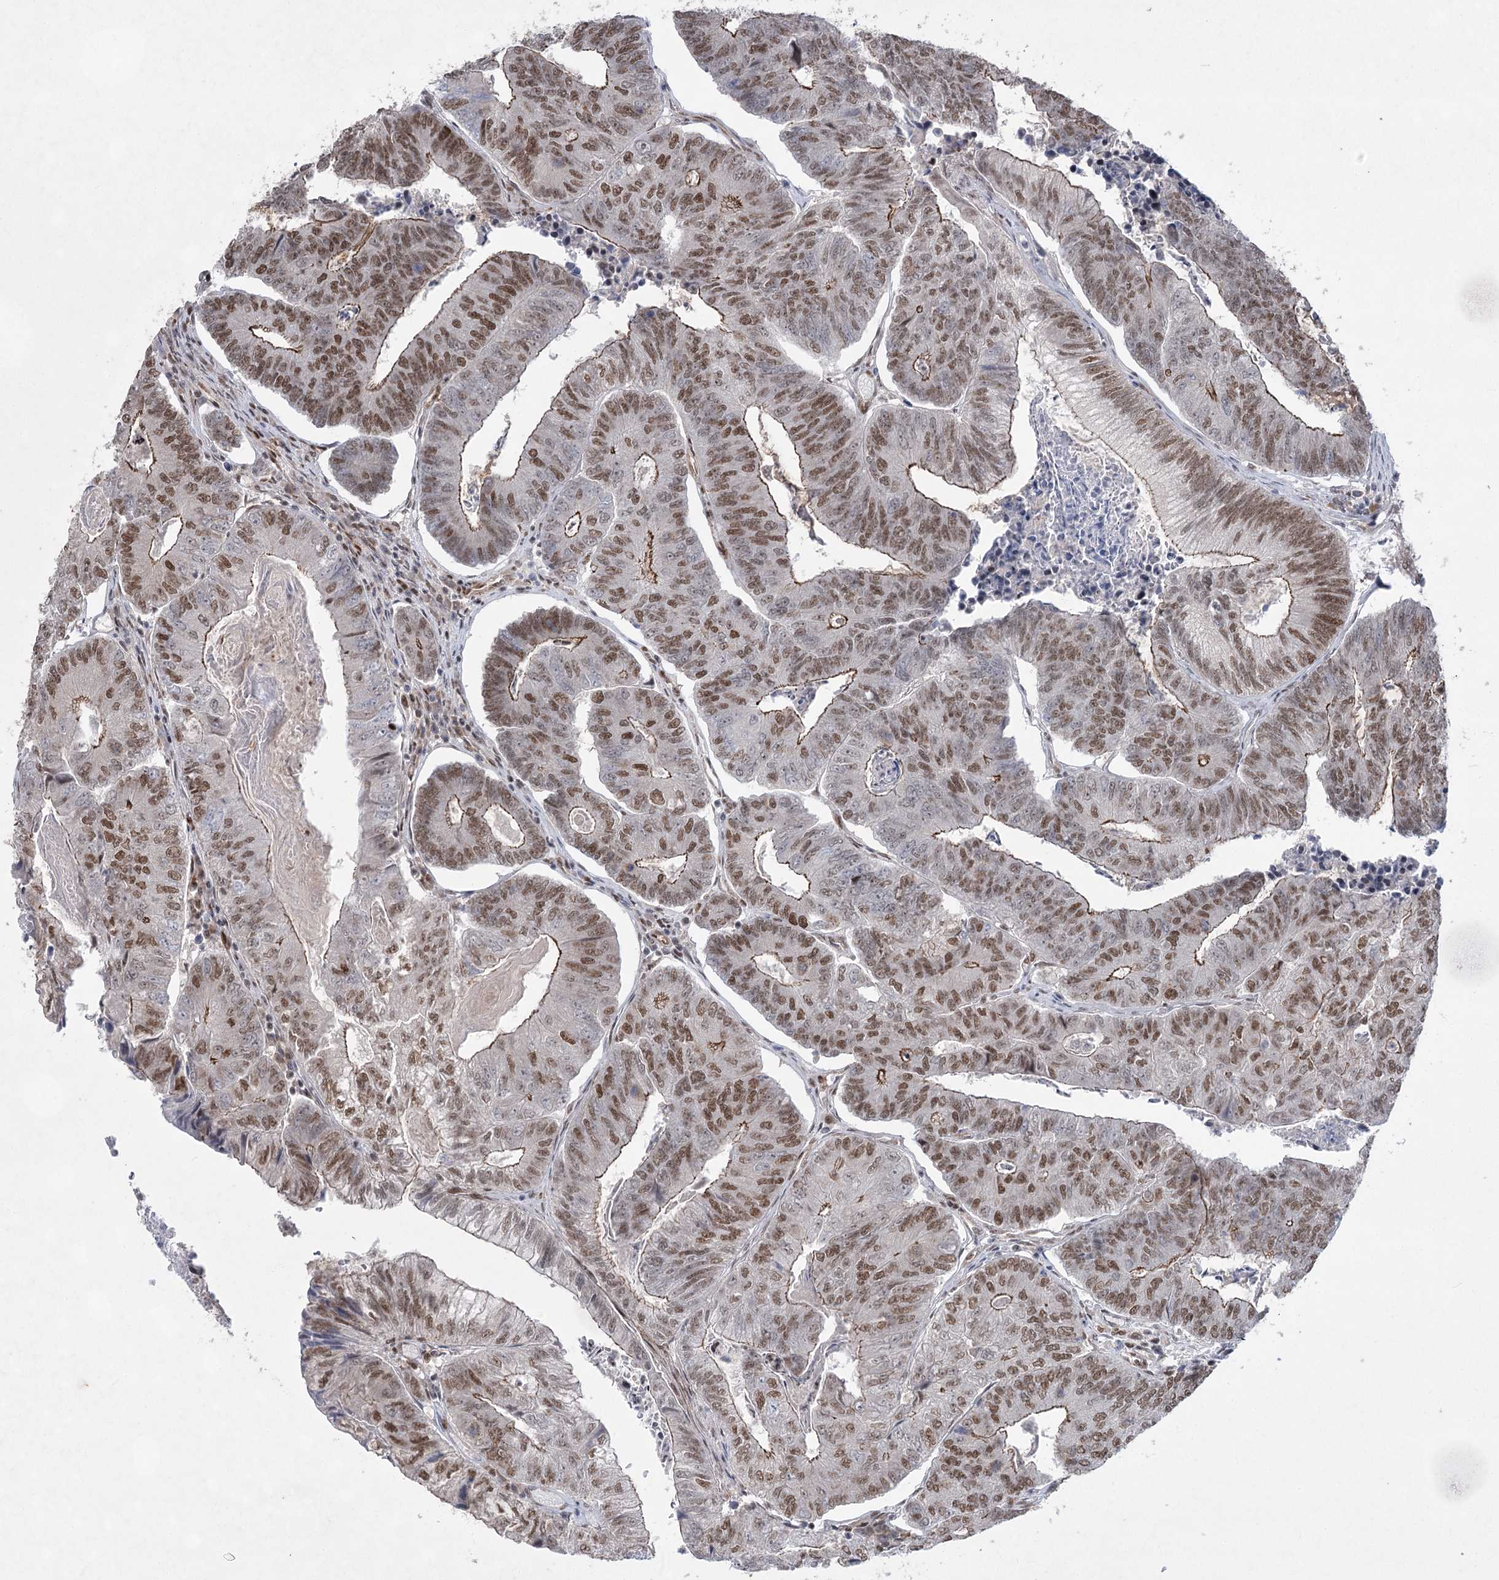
{"staining": {"intensity": "moderate", "quantity": ">75%", "location": "cytoplasmic/membranous,nuclear"}, "tissue": "colorectal cancer", "cell_type": "Tumor cells", "image_type": "cancer", "snomed": [{"axis": "morphology", "description": "Adenocarcinoma, NOS"}, {"axis": "topography", "description": "Colon"}], "caption": "Immunohistochemistry (DAB (3,3'-diaminobenzidine)) staining of colorectal cancer displays moderate cytoplasmic/membranous and nuclear protein expression in approximately >75% of tumor cells.", "gene": "ZCCHC8", "patient": {"sex": "female", "age": 67}}